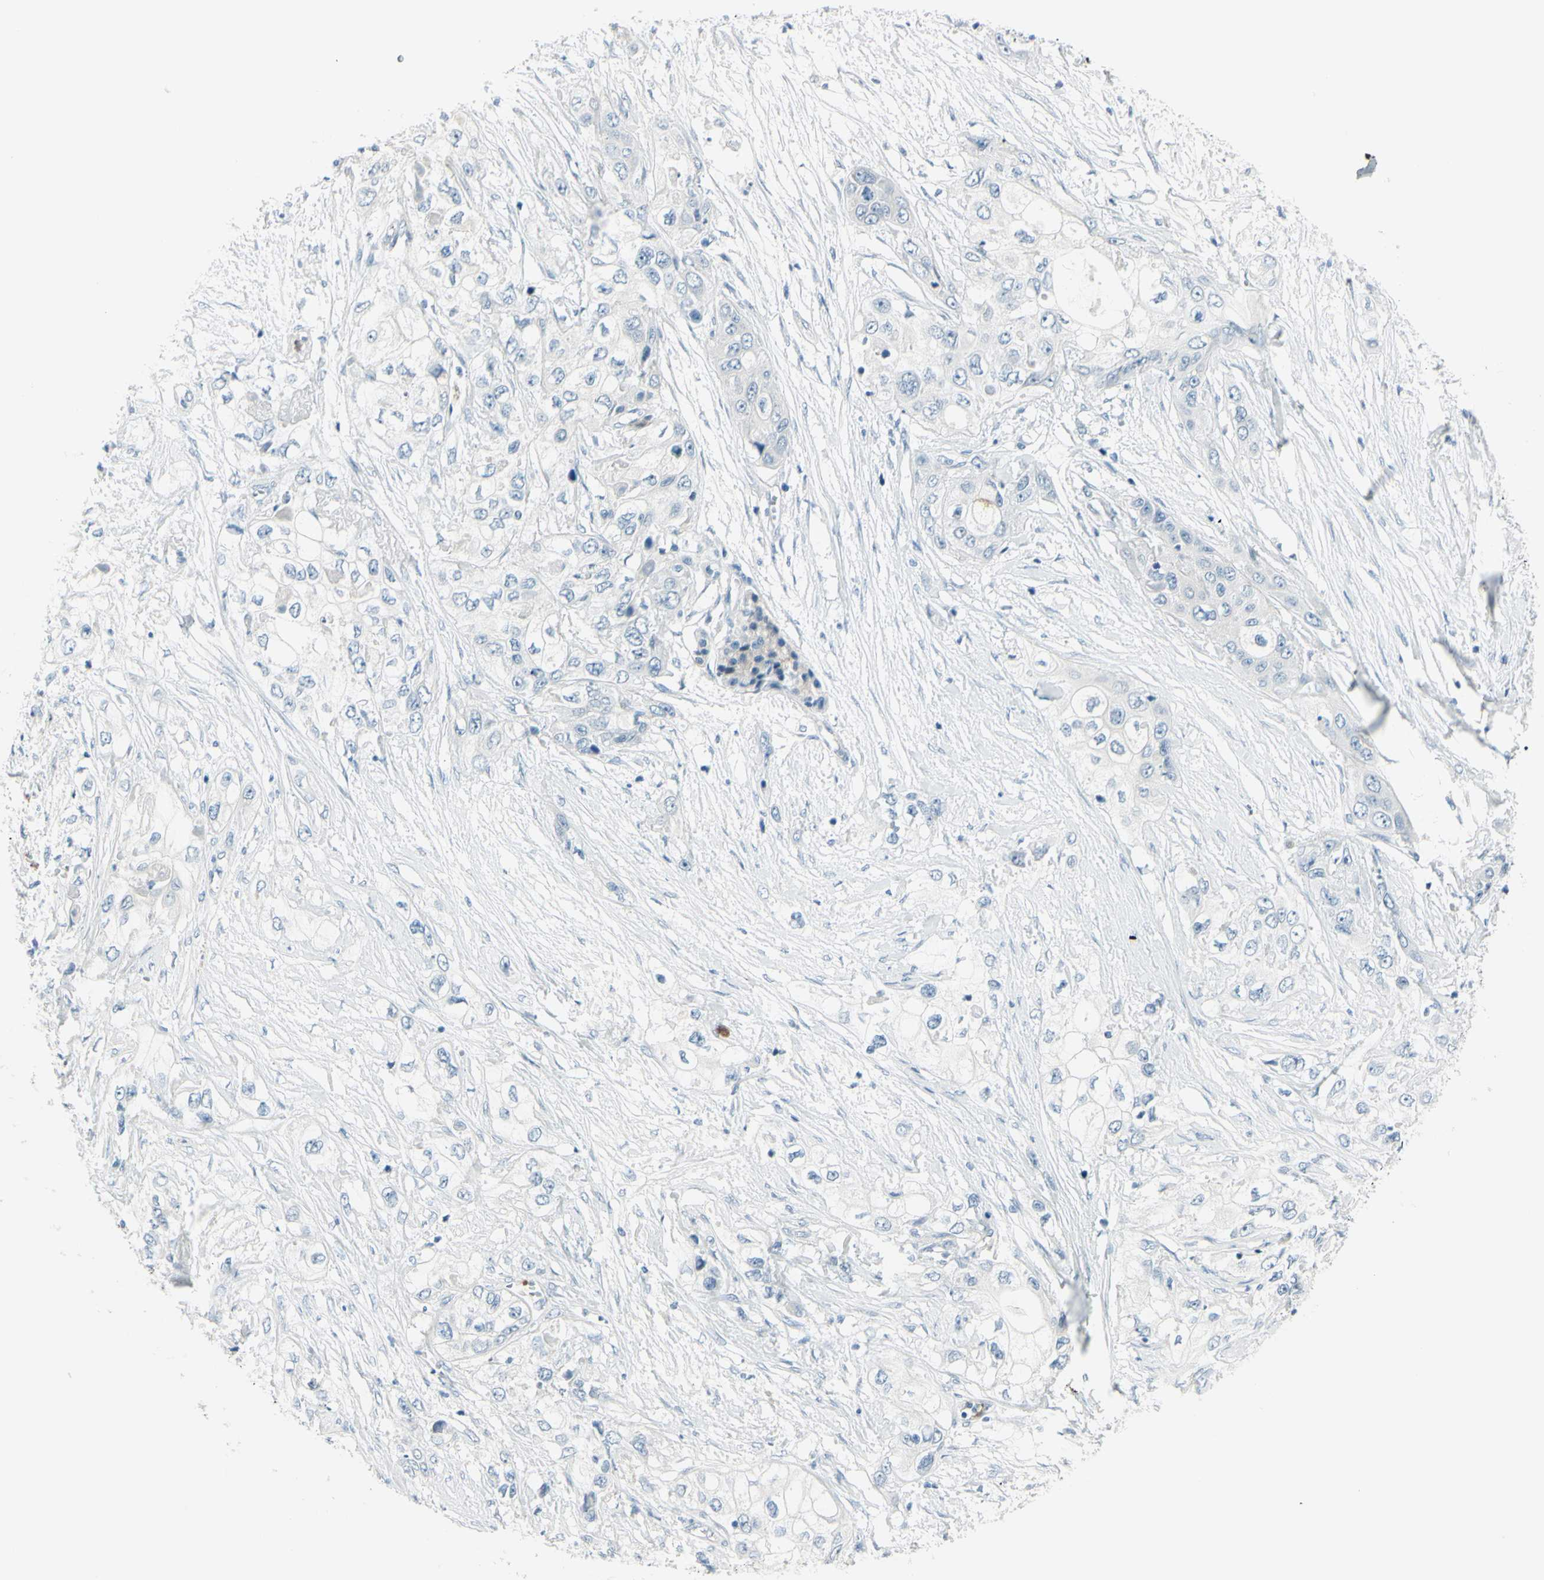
{"staining": {"intensity": "negative", "quantity": "none", "location": "none"}, "tissue": "pancreatic cancer", "cell_type": "Tumor cells", "image_type": "cancer", "snomed": [{"axis": "morphology", "description": "Adenocarcinoma, NOS"}, {"axis": "topography", "description": "Pancreas"}], "caption": "This is an immunohistochemistry (IHC) photomicrograph of adenocarcinoma (pancreatic). There is no positivity in tumor cells.", "gene": "GPR34", "patient": {"sex": "female", "age": 70}}